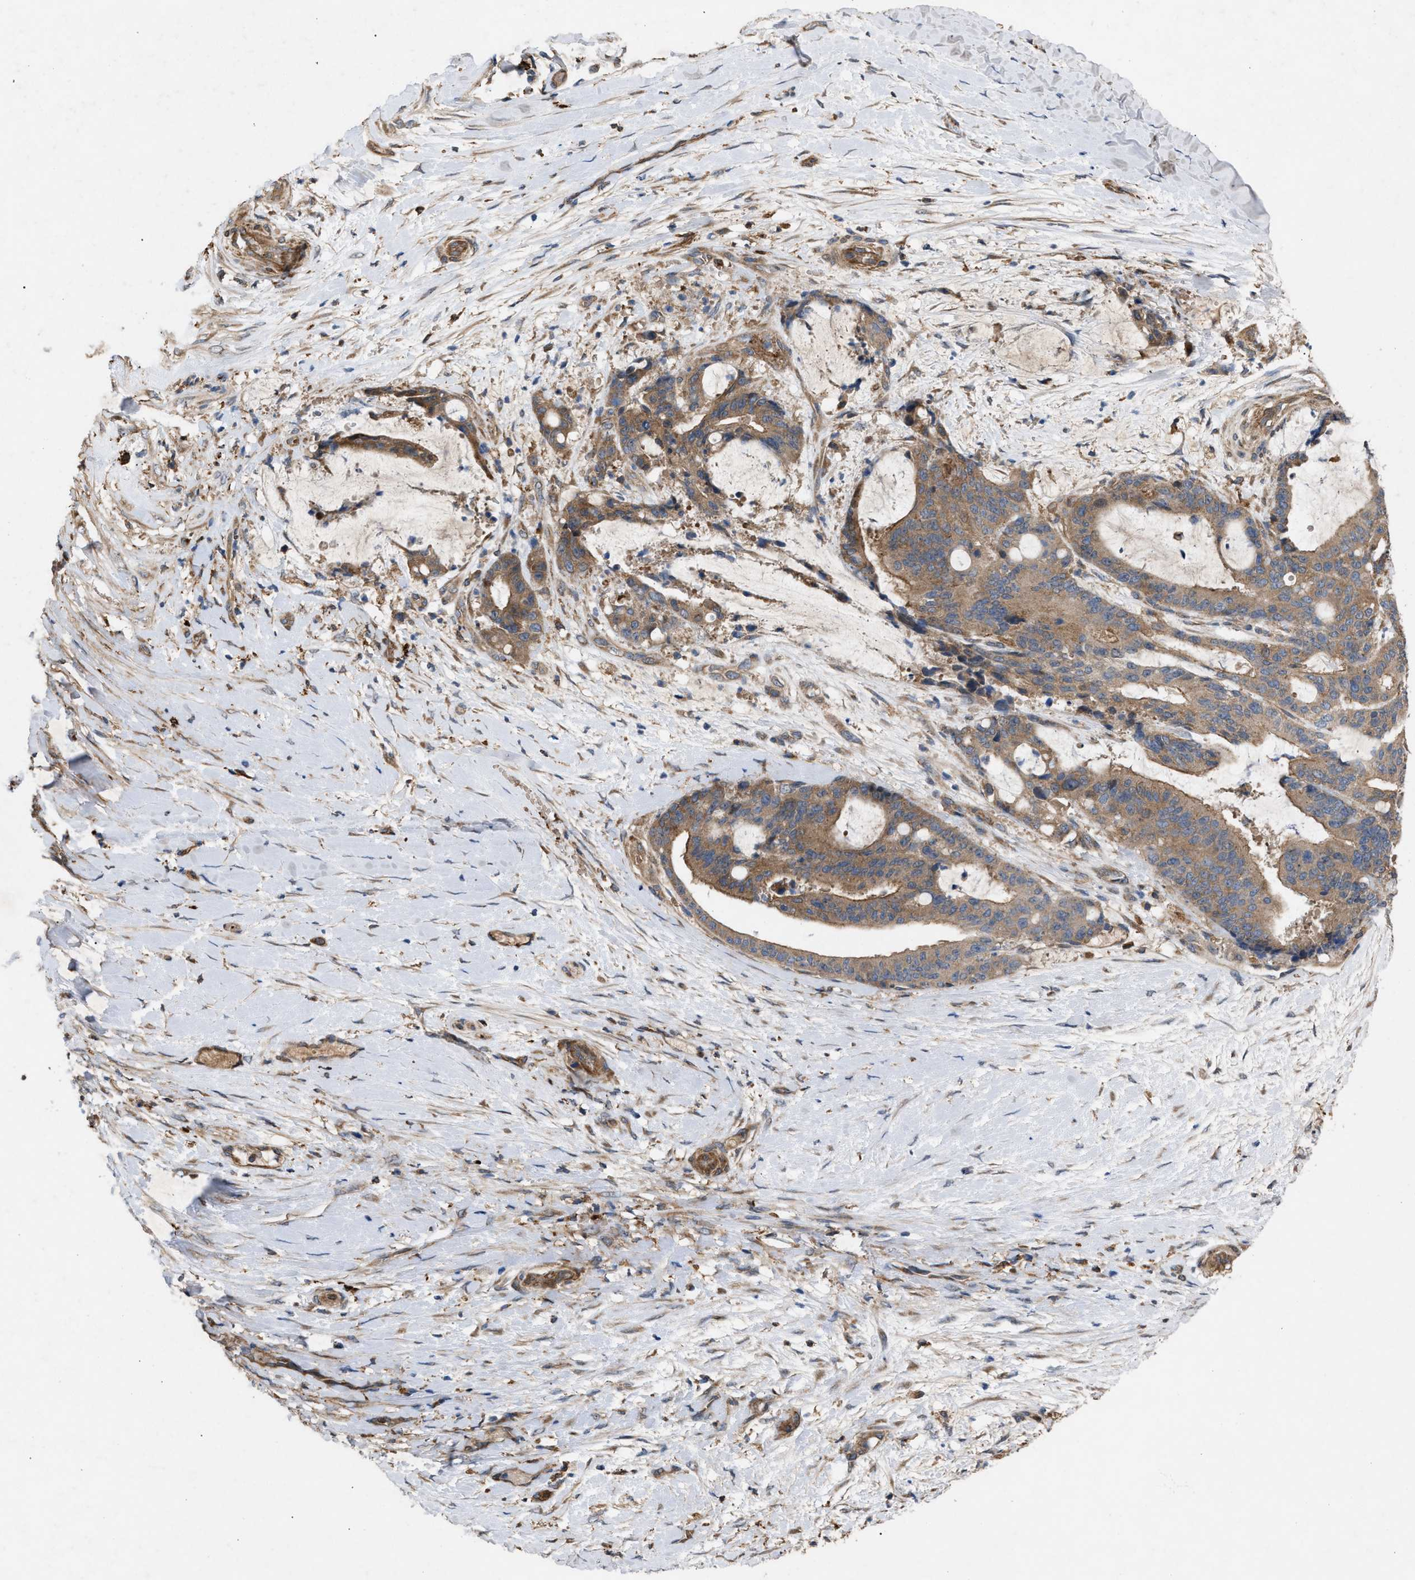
{"staining": {"intensity": "strong", "quantity": ">75%", "location": "cytoplasmic/membranous"}, "tissue": "liver cancer", "cell_type": "Tumor cells", "image_type": "cancer", "snomed": [{"axis": "morphology", "description": "Normal tissue, NOS"}, {"axis": "morphology", "description": "Cholangiocarcinoma"}, {"axis": "topography", "description": "Liver"}, {"axis": "topography", "description": "Peripheral nerve tissue"}], "caption": "Strong cytoplasmic/membranous positivity is seen in about >75% of tumor cells in liver cancer.", "gene": "GCC1", "patient": {"sex": "female", "age": 73}}